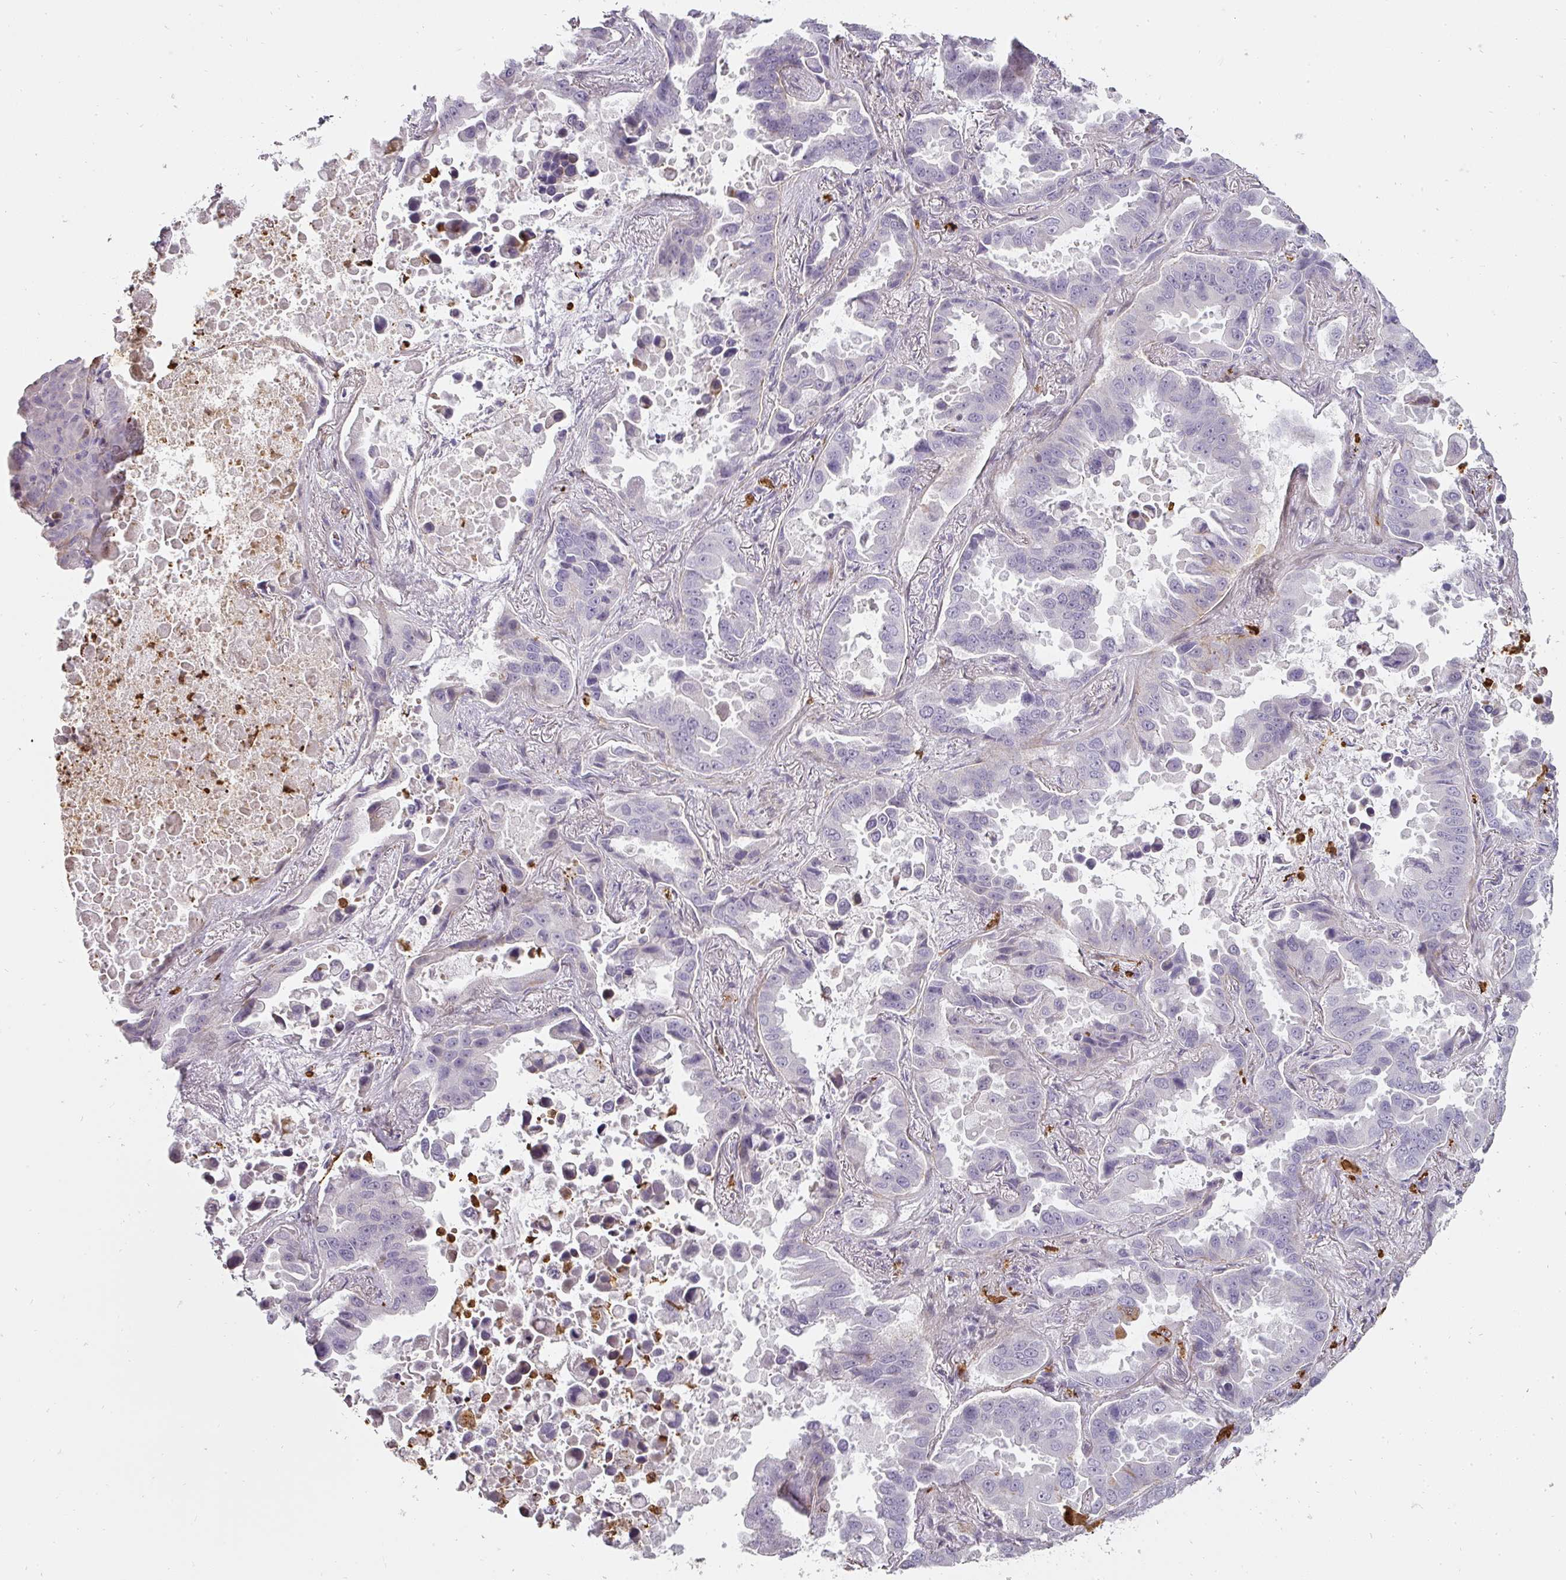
{"staining": {"intensity": "moderate", "quantity": "<25%", "location": "cytoplasmic/membranous,nuclear"}, "tissue": "lung cancer", "cell_type": "Tumor cells", "image_type": "cancer", "snomed": [{"axis": "morphology", "description": "Adenocarcinoma, NOS"}, {"axis": "topography", "description": "Lung"}], "caption": "The image displays a brown stain indicating the presence of a protein in the cytoplasmic/membranous and nuclear of tumor cells in lung adenocarcinoma.", "gene": "BIK", "patient": {"sex": "male", "age": 64}}